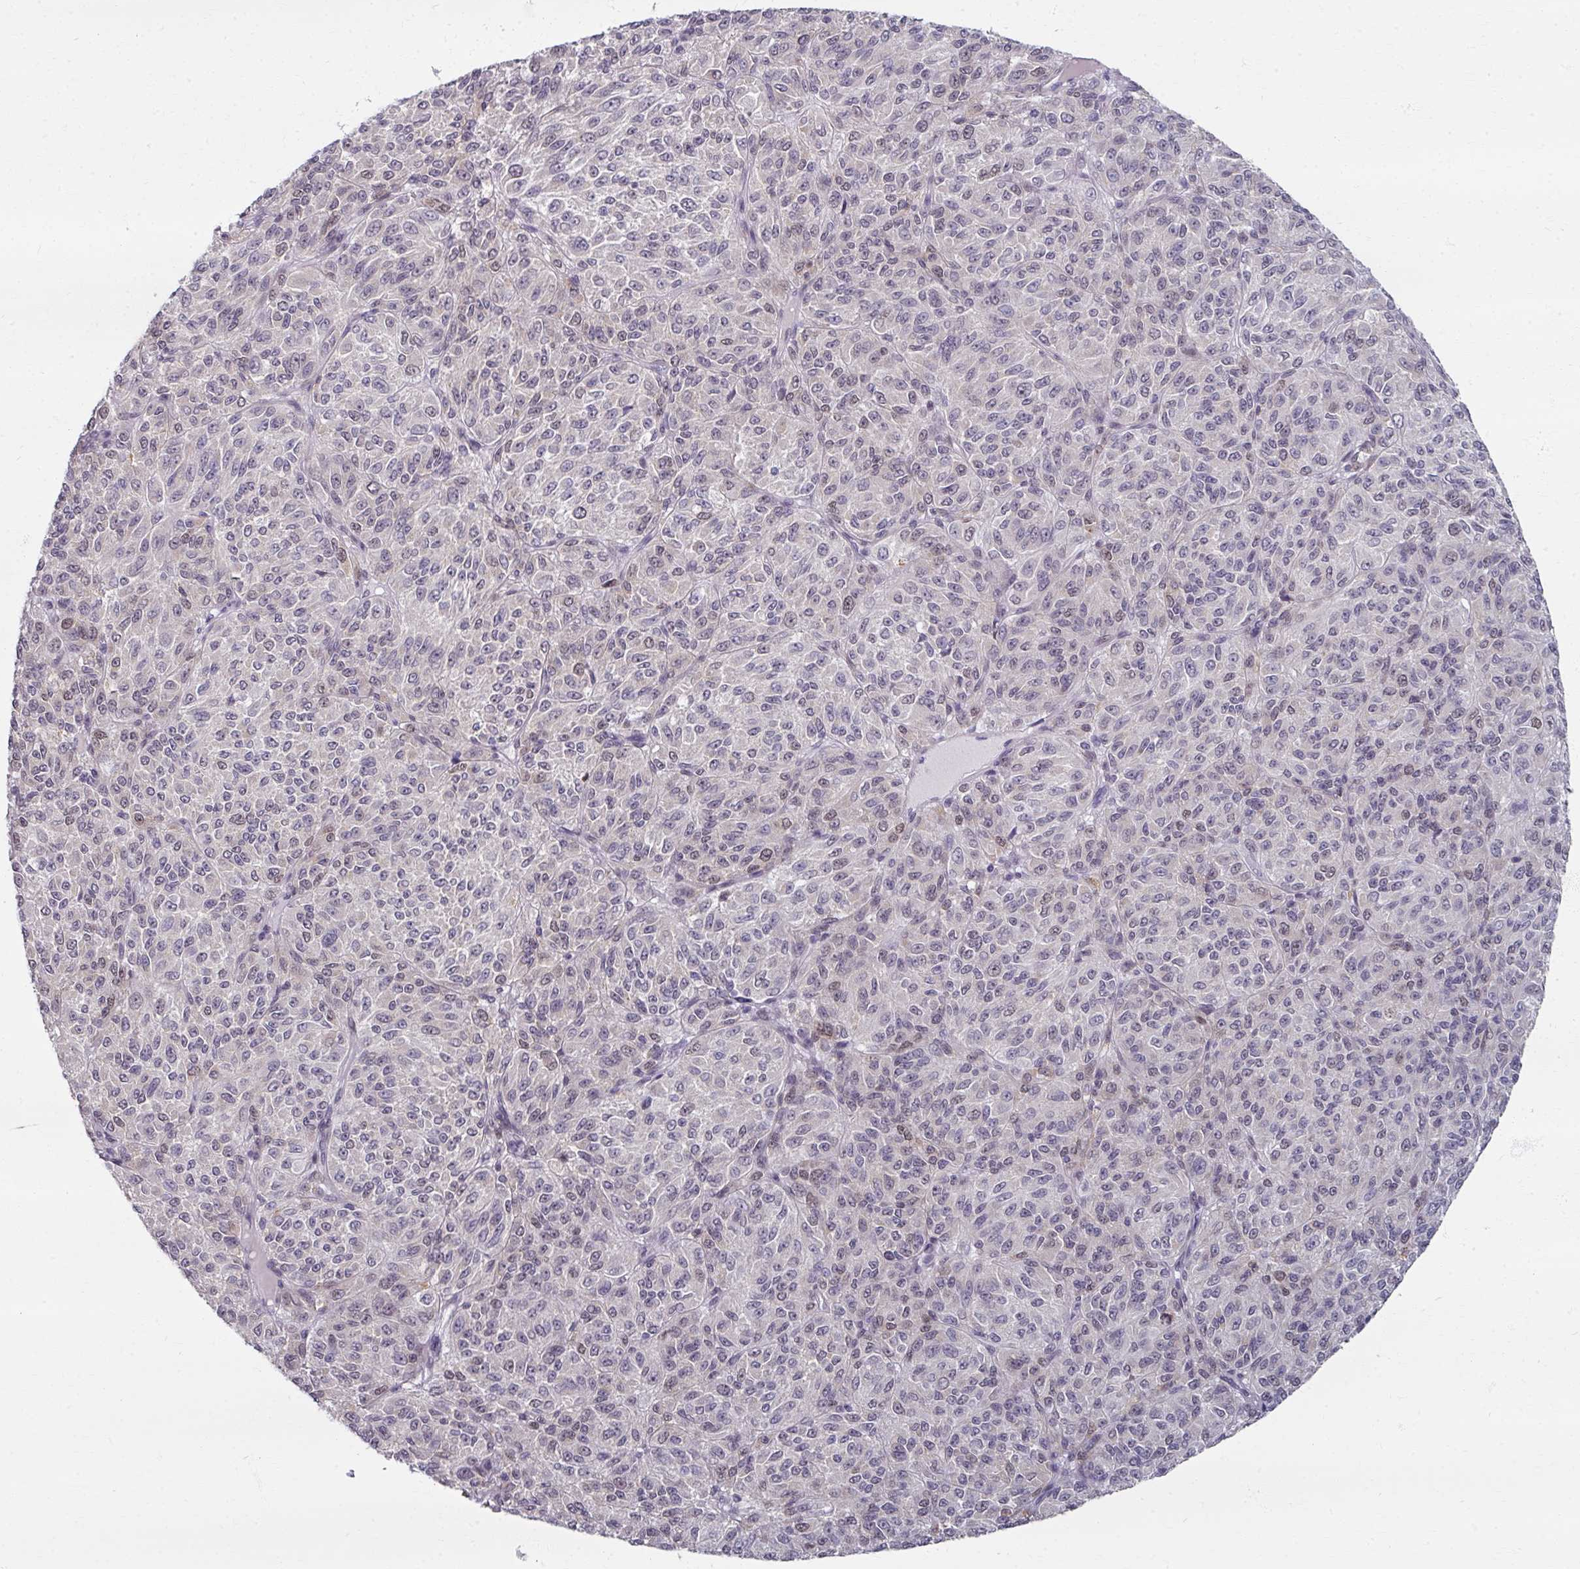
{"staining": {"intensity": "weak", "quantity": "<25%", "location": "nuclear"}, "tissue": "melanoma", "cell_type": "Tumor cells", "image_type": "cancer", "snomed": [{"axis": "morphology", "description": "Malignant melanoma, Metastatic site"}, {"axis": "topography", "description": "Brain"}], "caption": "Melanoma was stained to show a protein in brown. There is no significant expression in tumor cells.", "gene": "RIPOR3", "patient": {"sex": "female", "age": 56}}